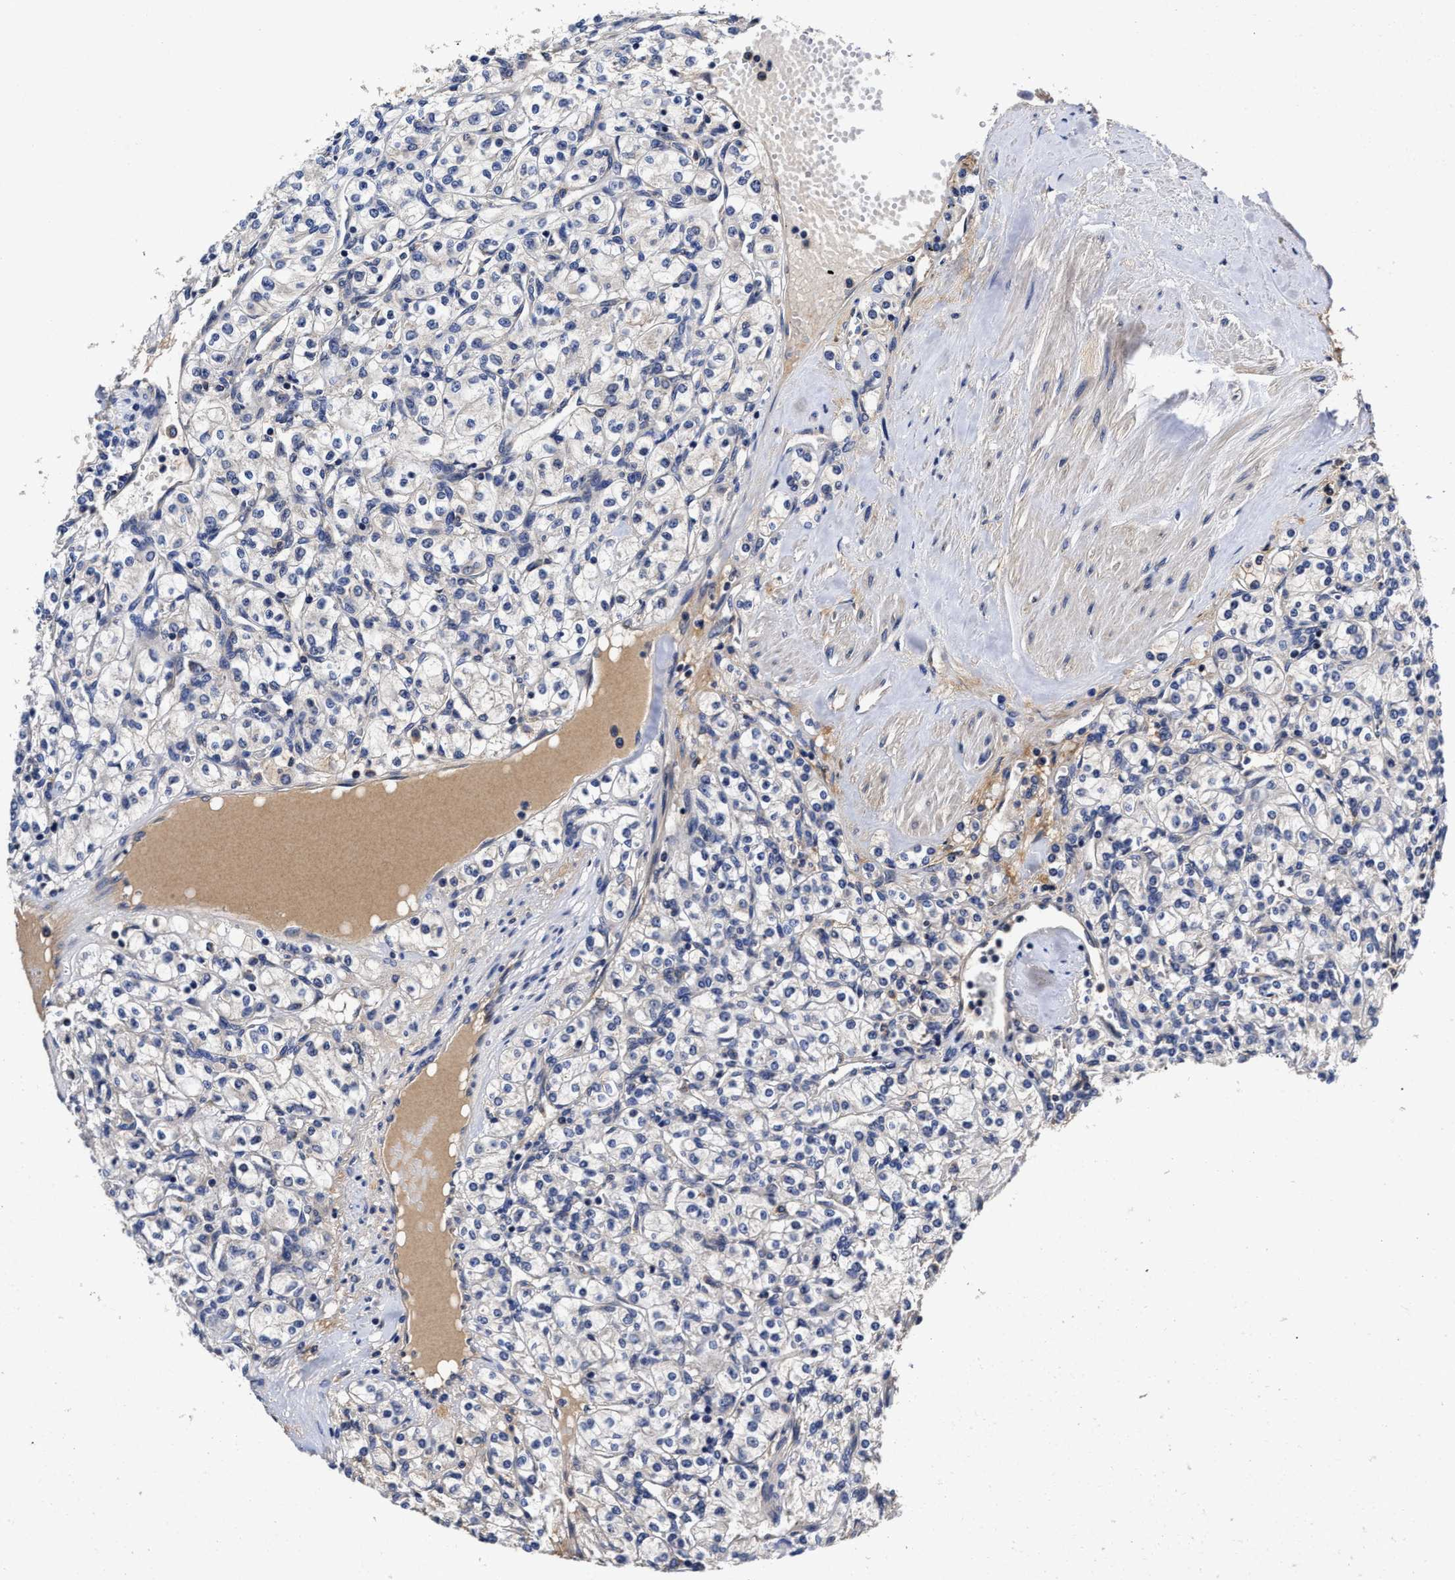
{"staining": {"intensity": "negative", "quantity": "none", "location": "none"}, "tissue": "renal cancer", "cell_type": "Tumor cells", "image_type": "cancer", "snomed": [{"axis": "morphology", "description": "Adenocarcinoma, NOS"}, {"axis": "topography", "description": "Kidney"}], "caption": "IHC micrograph of adenocarcinoma (renal) stained for a protein (brown), which exhibits no positivity in tumor cells.", "gene": "SOCS5", "patient": {"sex": "male", "age": 77}}